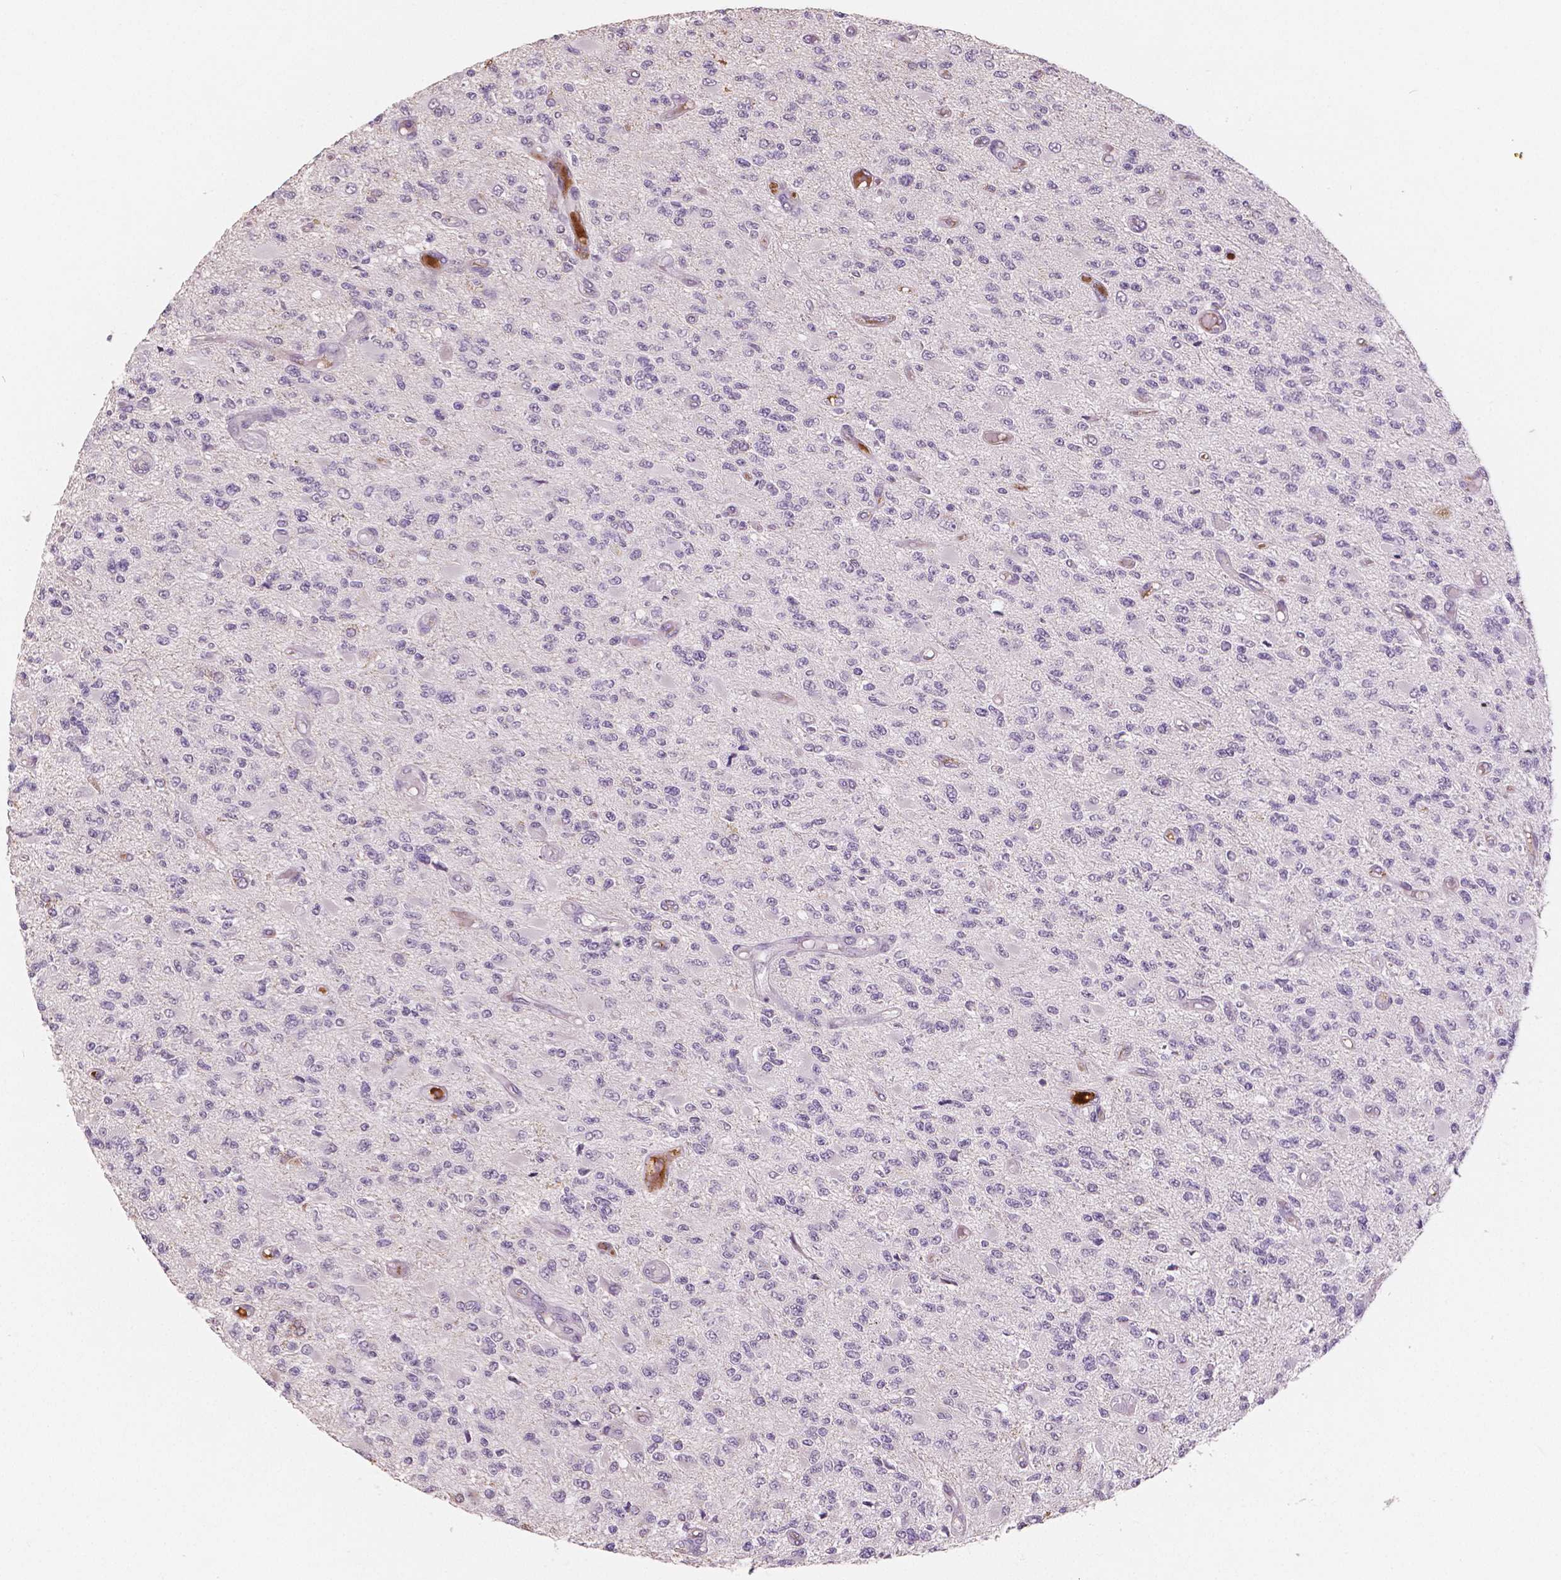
{"staining": {"intensity": "negative", "quantity": "none", "location": "none"}, "tissue": "glioma", "cell_type": "Tumor cells", "image_type": "cancer", "snomed": [{"axis": "morphology", "description": "Glioma, malignant, High grade"}, {"axis": "topography", "description": "Brain"}], "caption": "Histopathology image shows no protein expression in tumor cells of high-grade glioma (malignant) tissue.", "gene": "APOA4", "patient": {"sex": "female", "age": 63}}